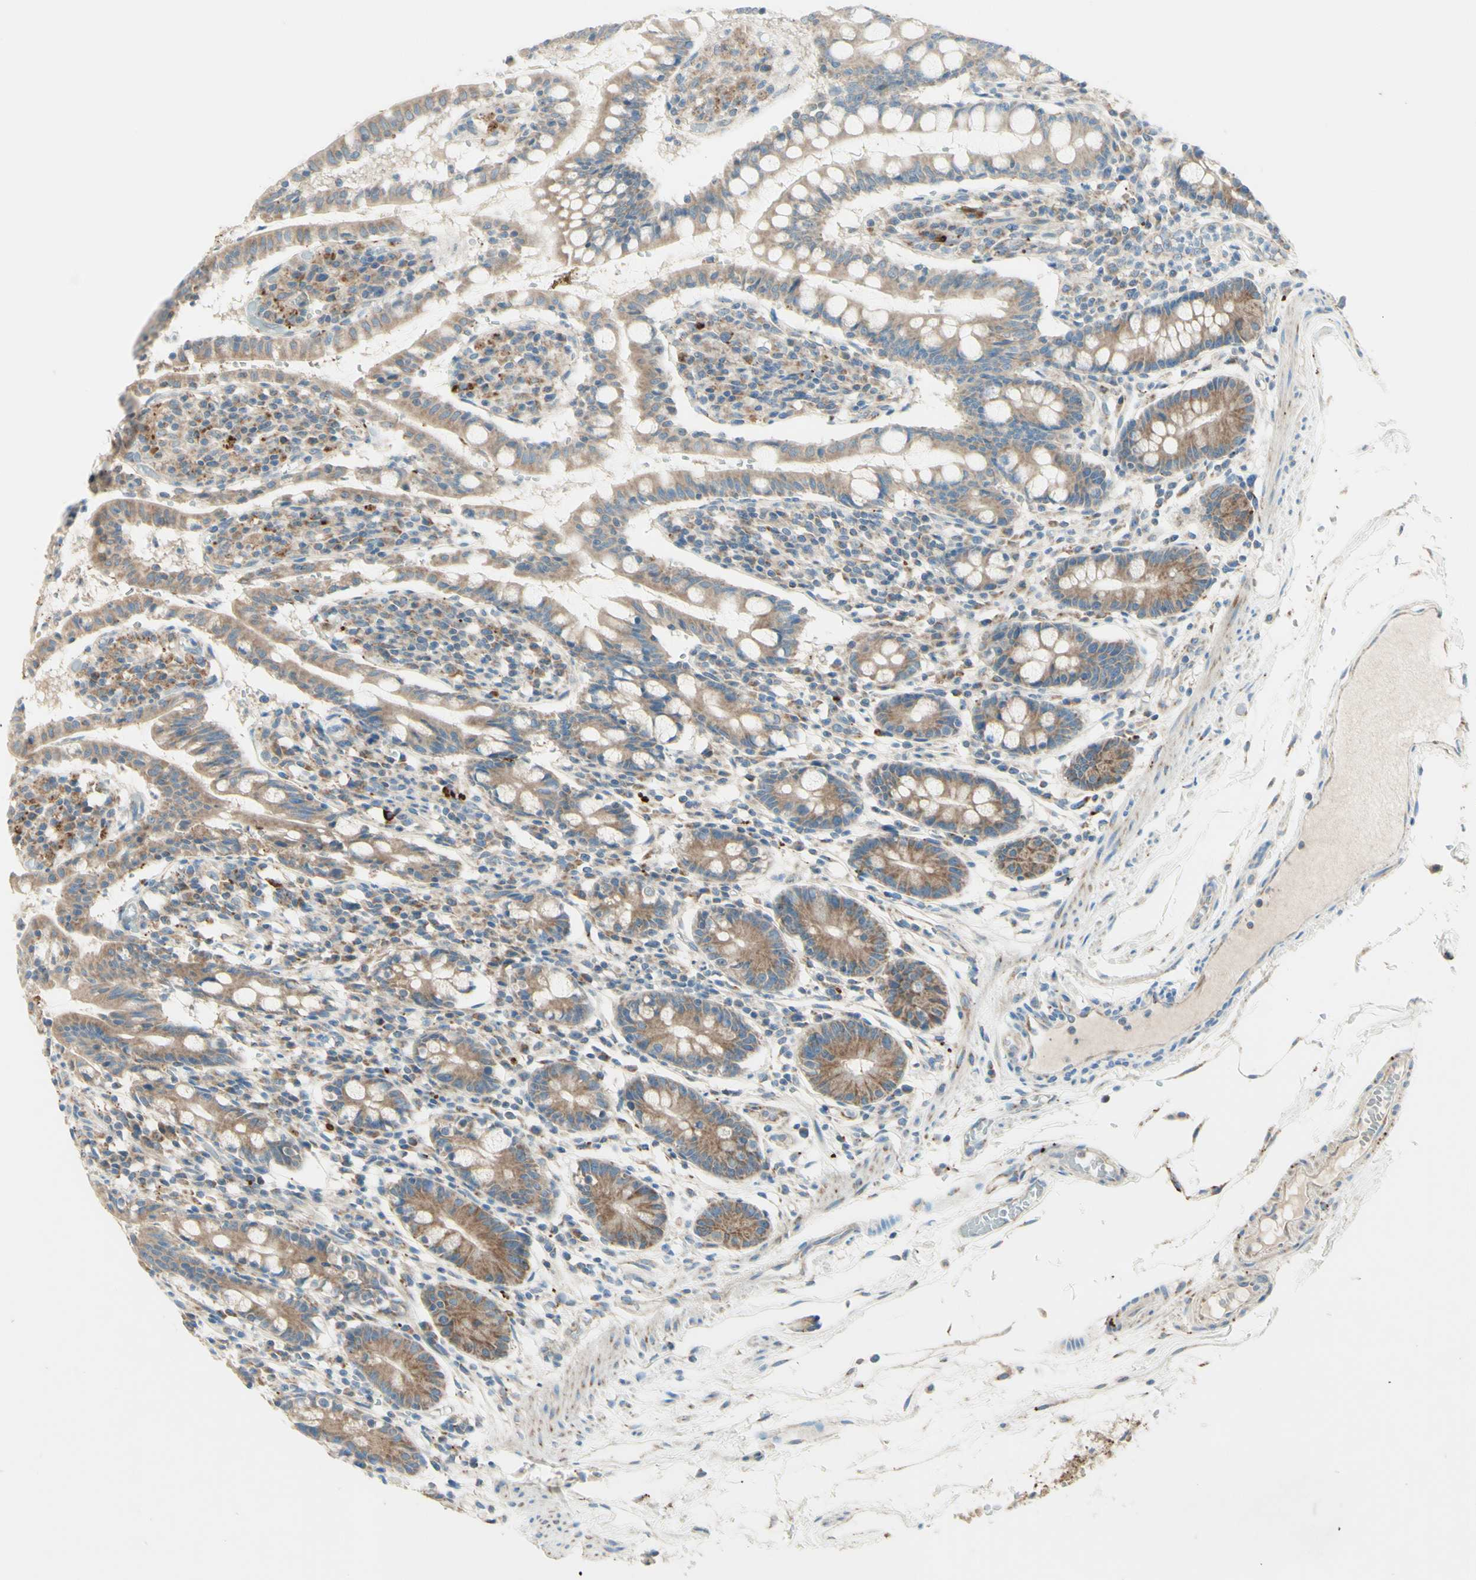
{"staining": {"intensity": "moderate", "quantity": ">75%", "location": "cytoplasmic/membranous"}, "tissue": "small intestine", "cell_type": "Glandular cells", "image_type": "normal", "snomed": [{"axis": "morphology", "description": "Normal tissue, NOS"}, {"axis": "morphology", "description": "Cystadenocarcinoma, serous, Metastatic site"}, {"axis": "topography", "description": "Small intestine"}], "caption": "This is a histology image of immunohistochemistry staining of benign small intestine, which shows moderate expression in the cytoplasmic/membranous of glandular cells.", "gene": "ARMC10", "patient": {"sex": "female", "age": 61}}